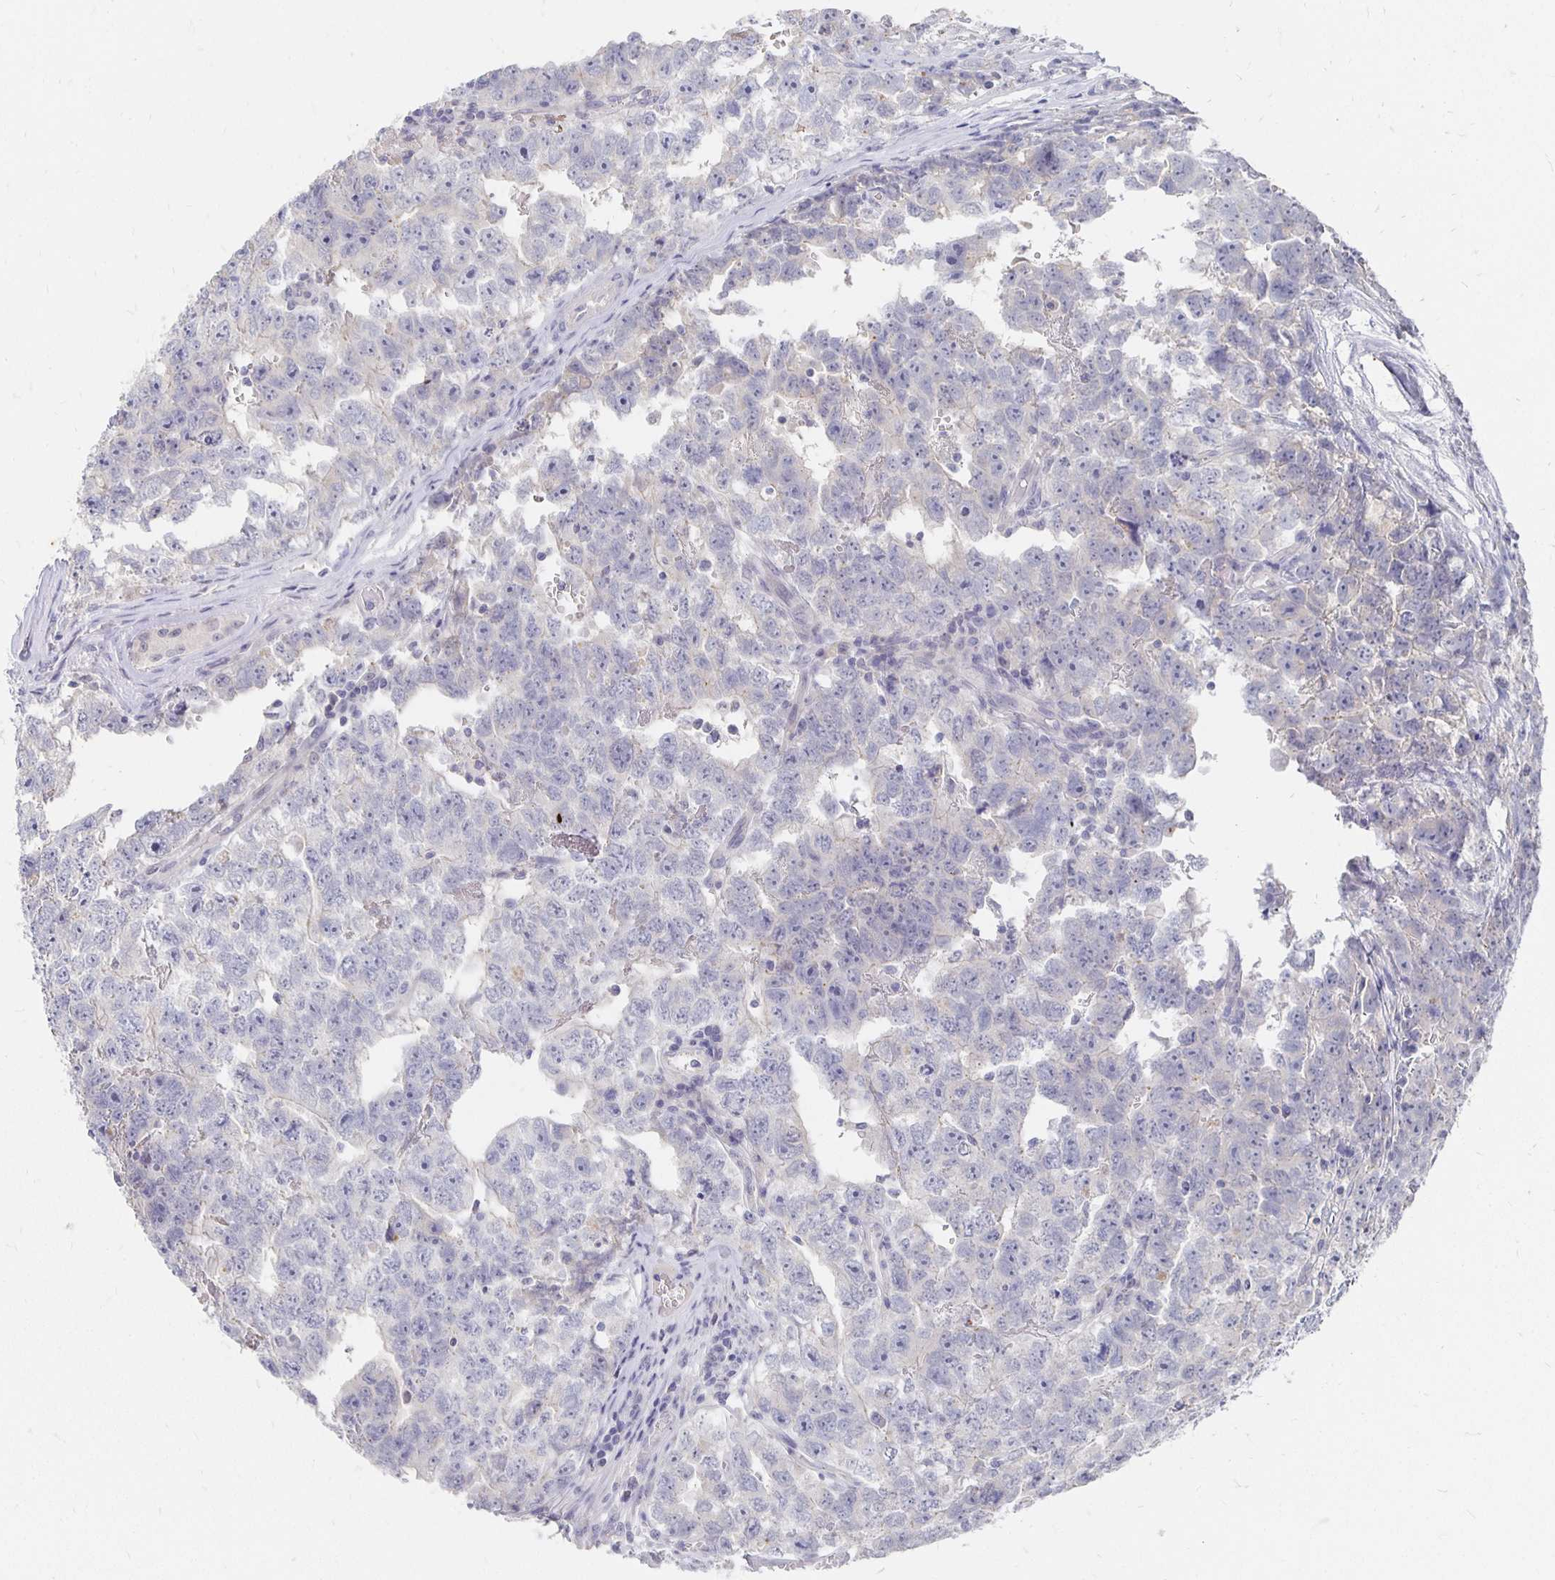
{"staining": {"intensity": "negative", "quantity": "none", "location": "none"}, "tissue": "testis cancer", "cell_type": "Tumor cells", "image_type": "cancer", "snomed": [{"axis": "morphology", "description": "Carcinoma, Embryonal, NOS"}, {"axis": "topography", "description": "Testis"}], "caption": "Human embryonal carcinoma (testis) stained for a protein using immunohistochemistry (IHC) exhibits no positivity in tumor cells.", "gene": "FKRP", "patient": {"sex": "male", "age": 22}}